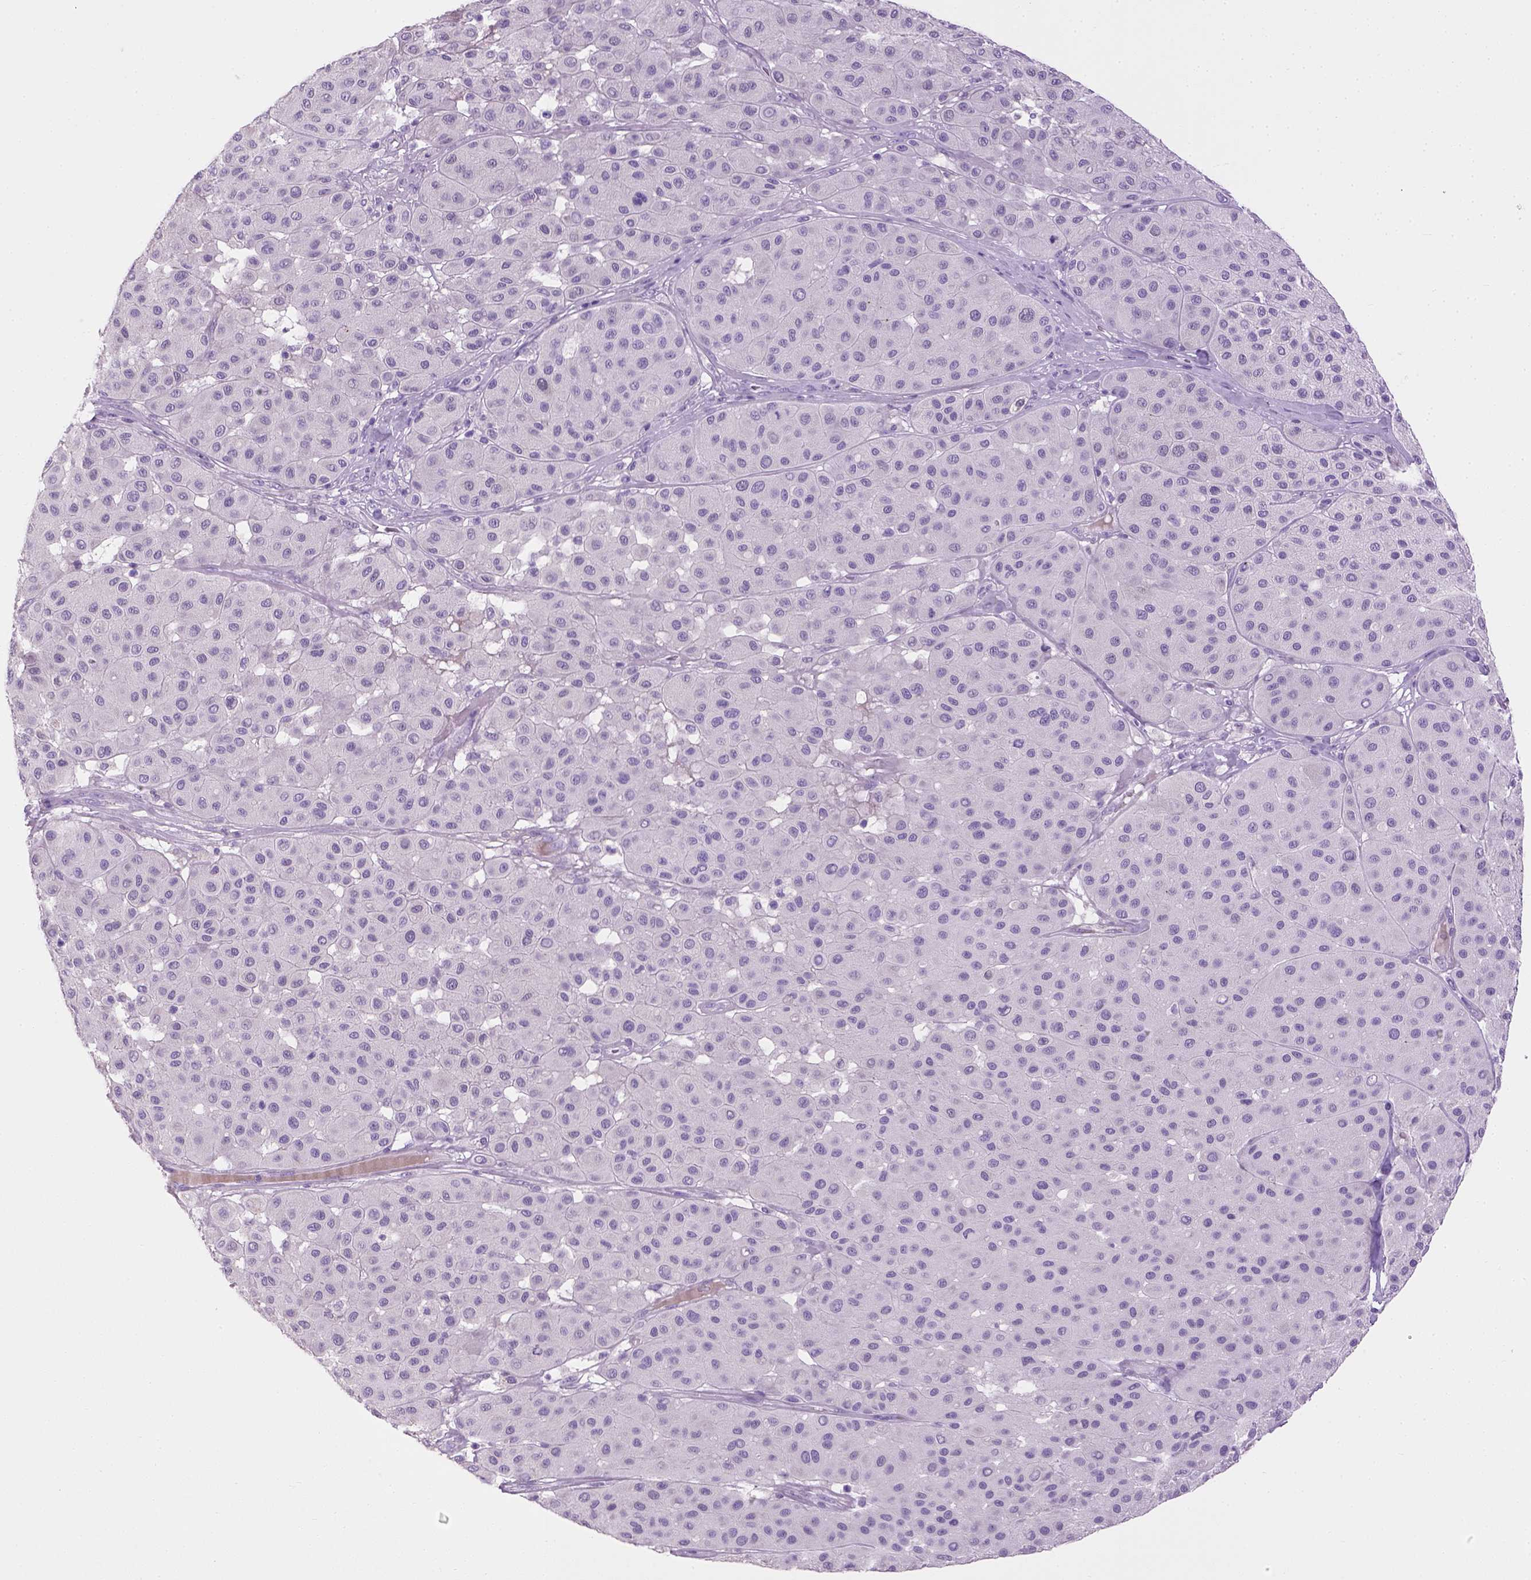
{"staining": {"intensity": "negative", "quantity": "none", "location": "none"}, "tissue": "melanoma", "cell_type": "Tumor cells", "image_type": "cancer", "snomed": [{"axis": "morphology", "description": "Malignant melanoma, Metastatic site"}, {"axis": "topography", "description": "Smooth muscle"}], "caption": "Micrograph shows no significant protein expression in tumor cells of malignant melanoma (metastatic site).", "gene": "CYP24A1", "patient": {"sex": "male", "age": 41}}